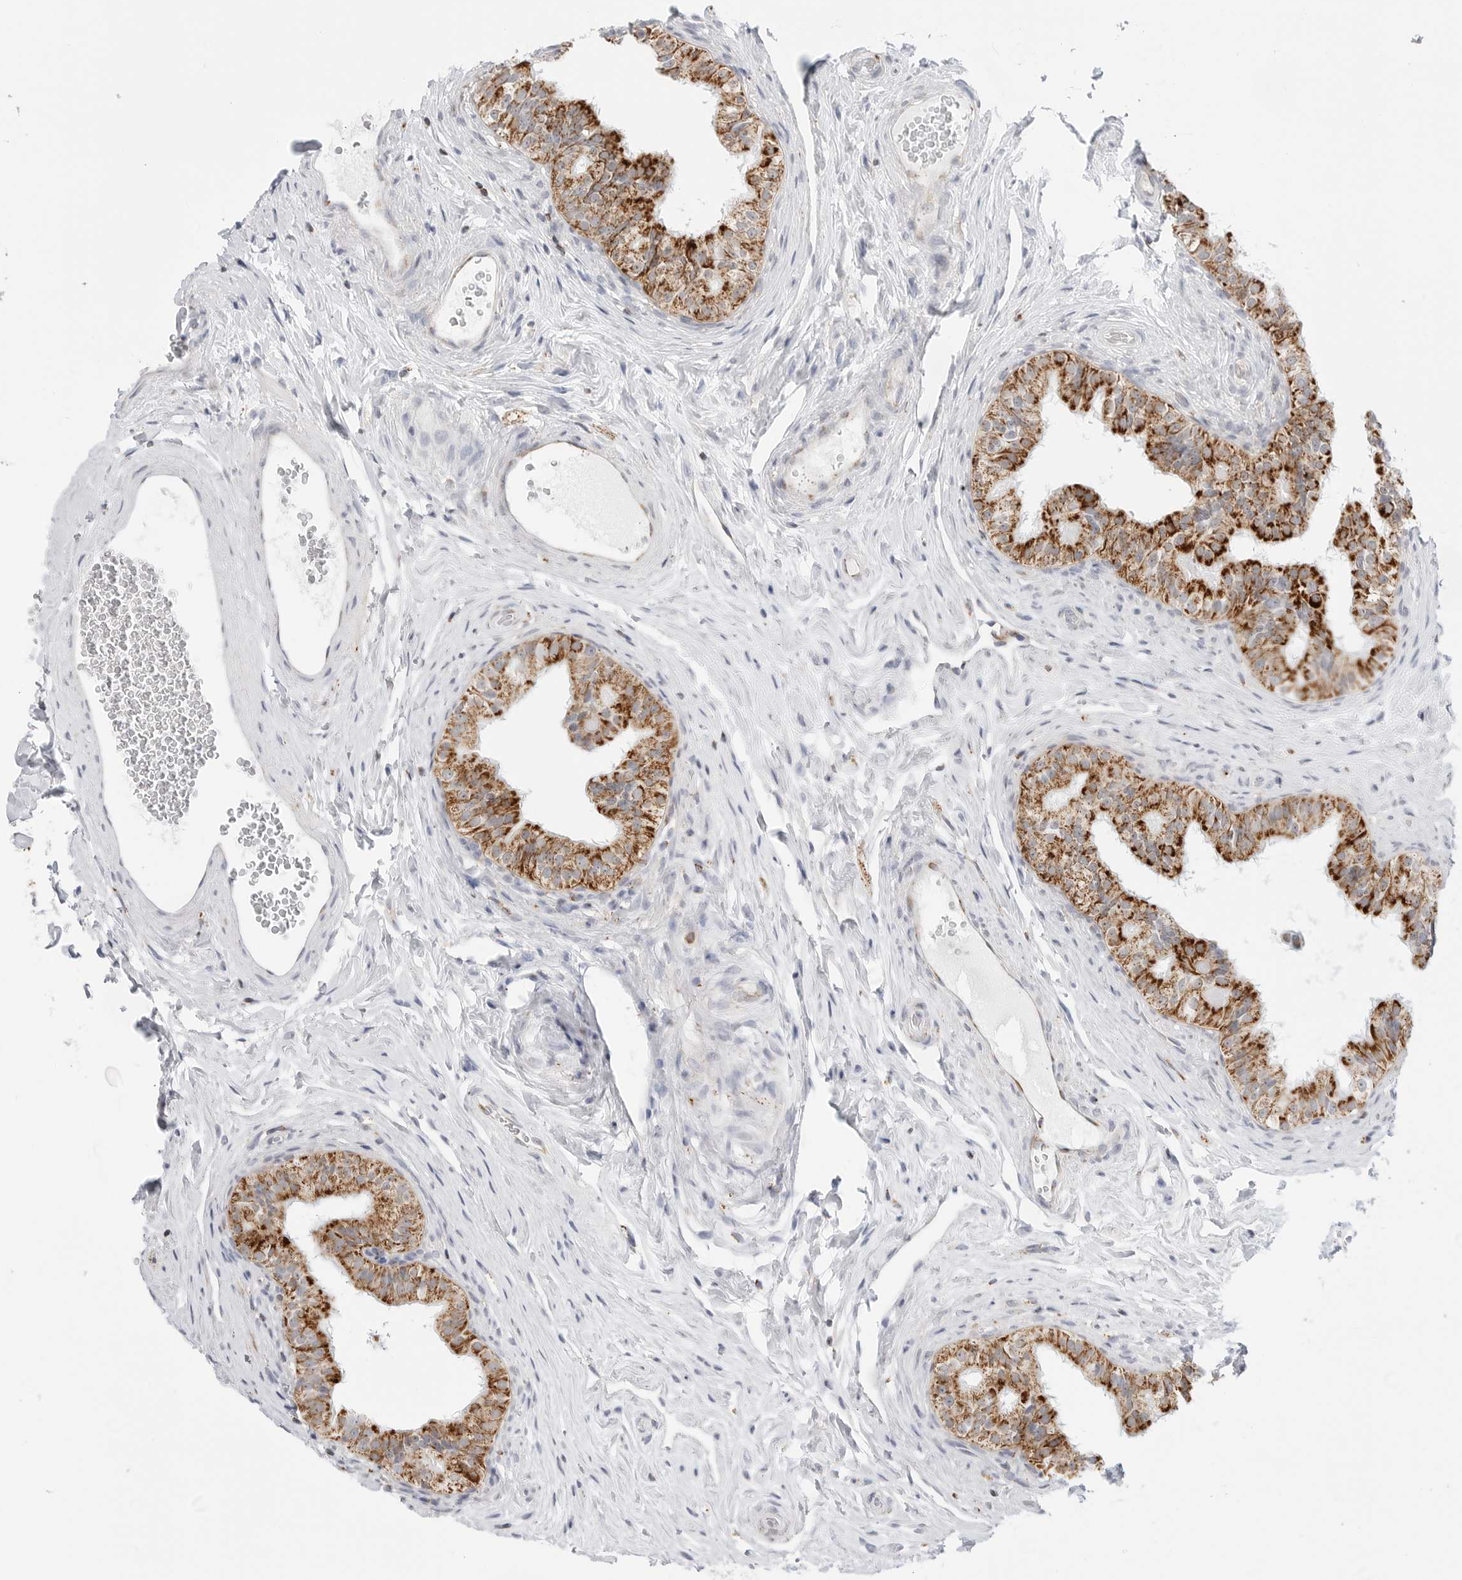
{"staining": {"intensity": "strong", "quantity": "25%-75%", "location": "cytoplasmic/membranous"}, "tissue": "epididymis", "cell_type": "Glandular cells", "image_type": "normal", "snomed": [{"axis": "morphology", "description": "Normal tissue, NOS"}, {"axis": "topography", "description": "Epididymis"}], "caption": "Brown immunohistochemical staining in unremarkable human epididymis reveals strong cytoplasmic/membranous positivity in approximately 25%-75% of glandular cells. Nuclei are stained in blue.", "gene": "ATP5IF1", "patient": {"sex": "male", "age": 49}}